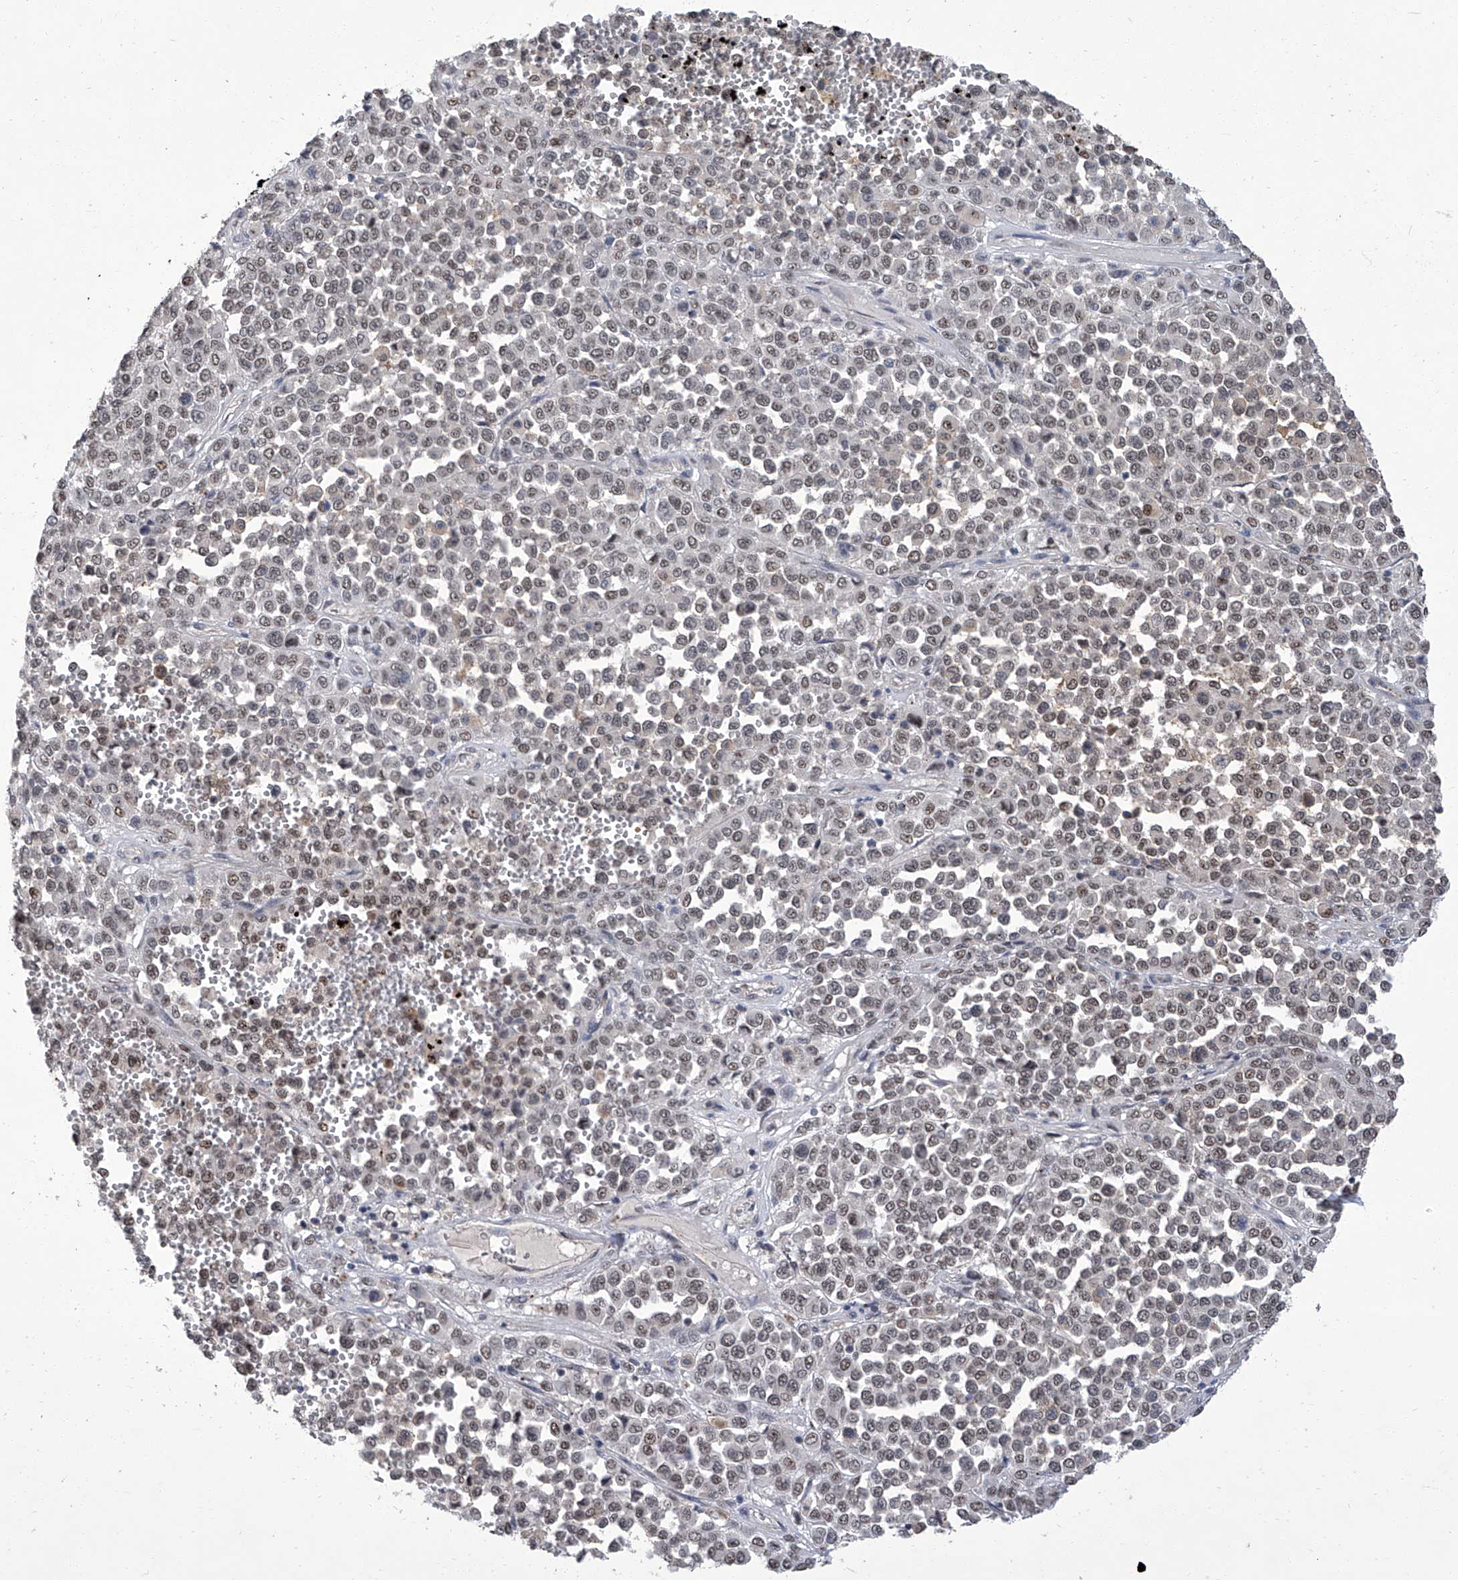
{"staining": {"intensity": "weak", "quantity": "25%-75%", "location": "nuclear"}, "tissue": "melanoma", "cell_type": "Tumor cells", "image_type": "cancer", "snomed": [{"axis": "morphology", "description": "Malignant melanoma, Metastatic site"}, {"axis": "topography", "description": "Pancreas"}], "caption": "There is low levels of weak nuclear positivity in tumor cells of melanoma, as demonstrated by immunohistochemical staining (brown color).", "gene": "CMTR1", "patient": {"sex": "female", "age": 30}}